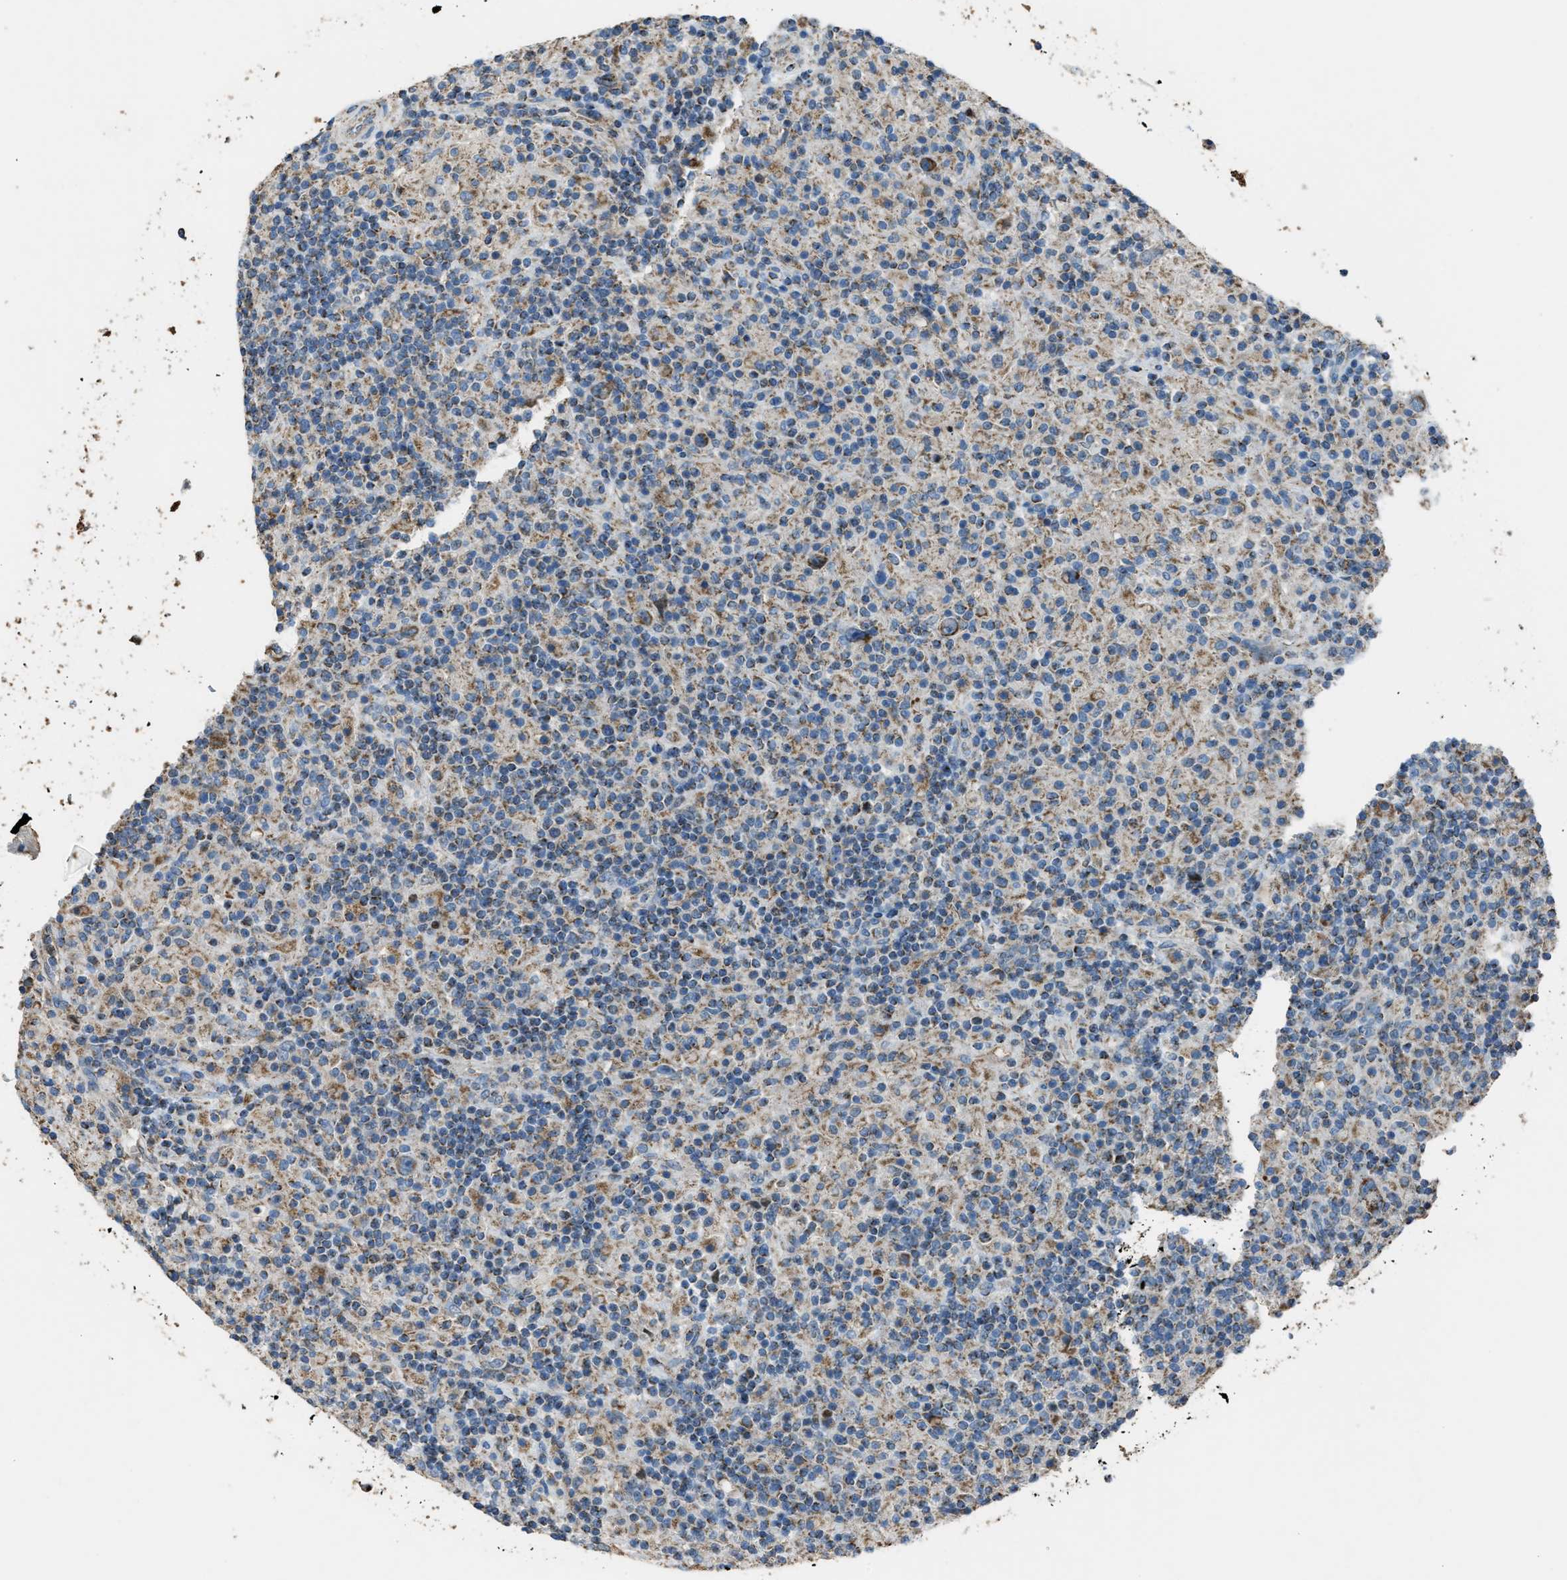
{"staining": {"intensity": "moderate", "quantity": "<25%", "location": "cytoplasmic/membranous"}, "tissue": "glioma", "cell_type": "Tumor cells", "image_type": "cancer", "snomed": [{"axis": "morphology", "description": "Glioma, malignant, High grade"}, {"axis": "topography", "description": "Brain"}], "caption": "IHC staining of malignant glioma (high-grade), which shows low levels of moderate cytoplasmic/membranous expression in about <25% of tumor cells indicating moderate cytoplasmic/membranous protein positivity. The staining was performed using DAB (brown) for protein detection and nuclei were counterstained in hematoxylin (blue).", "gene": "SLC25A11", "patient": {"sex": "female", "age": 59}}